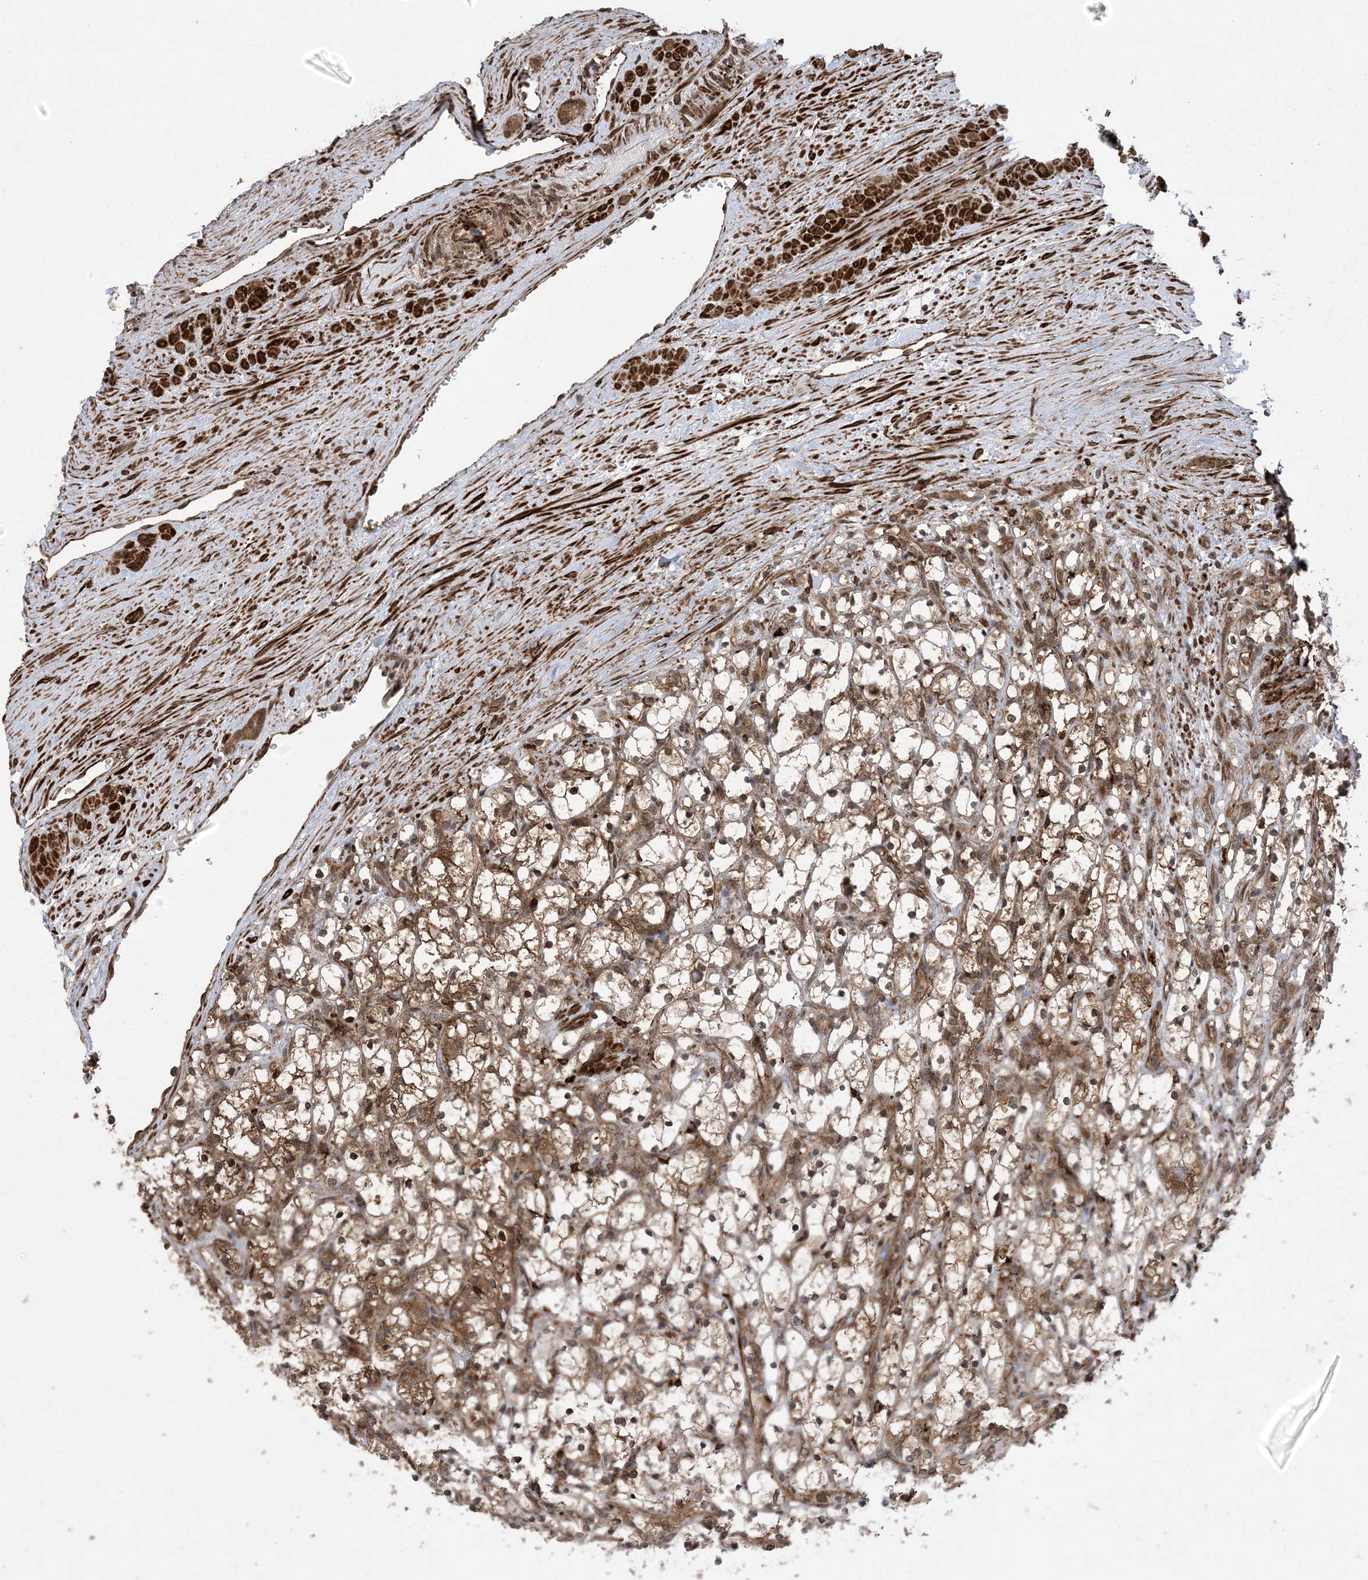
{"staining": {"intensity": "moderate", "quantity": ">75%", "location": "cytoplasmic/membranous"}, "tissue": "renal cancer", "cell_type": "Tumor cells", "image_type": "cancer", "snomed": [{"axis": "morphology", "description": "Adenocarcinoma, NOS"}, {"axis": "topography", "description": "Kidney"}], "caption": "Brown immunohistochemical staining in human renal adenocarcinoma reveals moderate cytoplasmic/membranous expression in about >75% of tumor cells.", "gene": "ZNF511", "patient": {"sex": "female", "age": 69}}